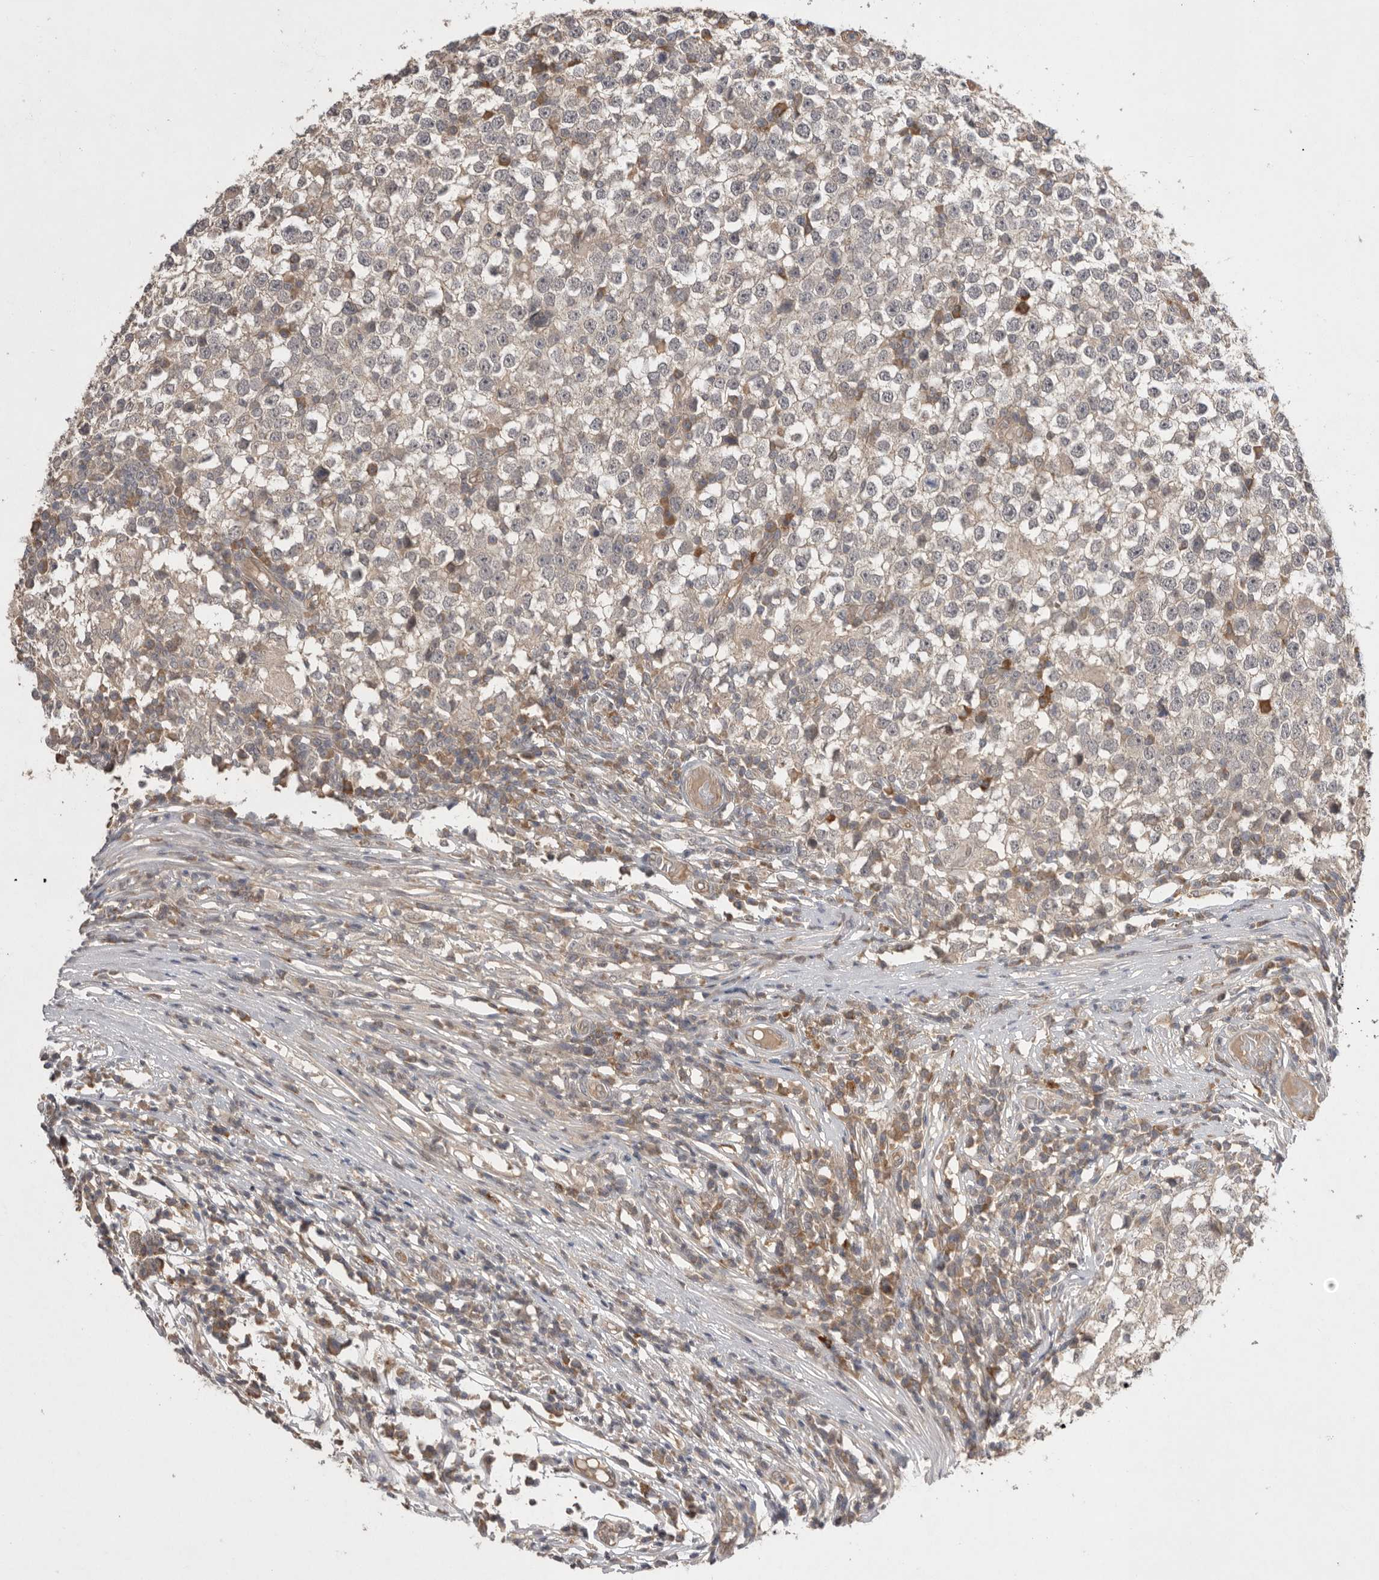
{"staining": {"intensity": "negative", "quantity": "none", "location": "none"}, "tissue": "testis cancer", "cell_type": "Tumor cells", "image_type": "cancer", "snomed": [{"axis": "morphology", "description": "Seminoma, NOS"}, {"axis": "topography", "description": "Testis"}], "caption": "The IHC photomicrograph has no significant staining in tumor cells of testis seminoma tissue.", "gene": "NRCAM", "patient": {"sex": "male", "age": 65}}